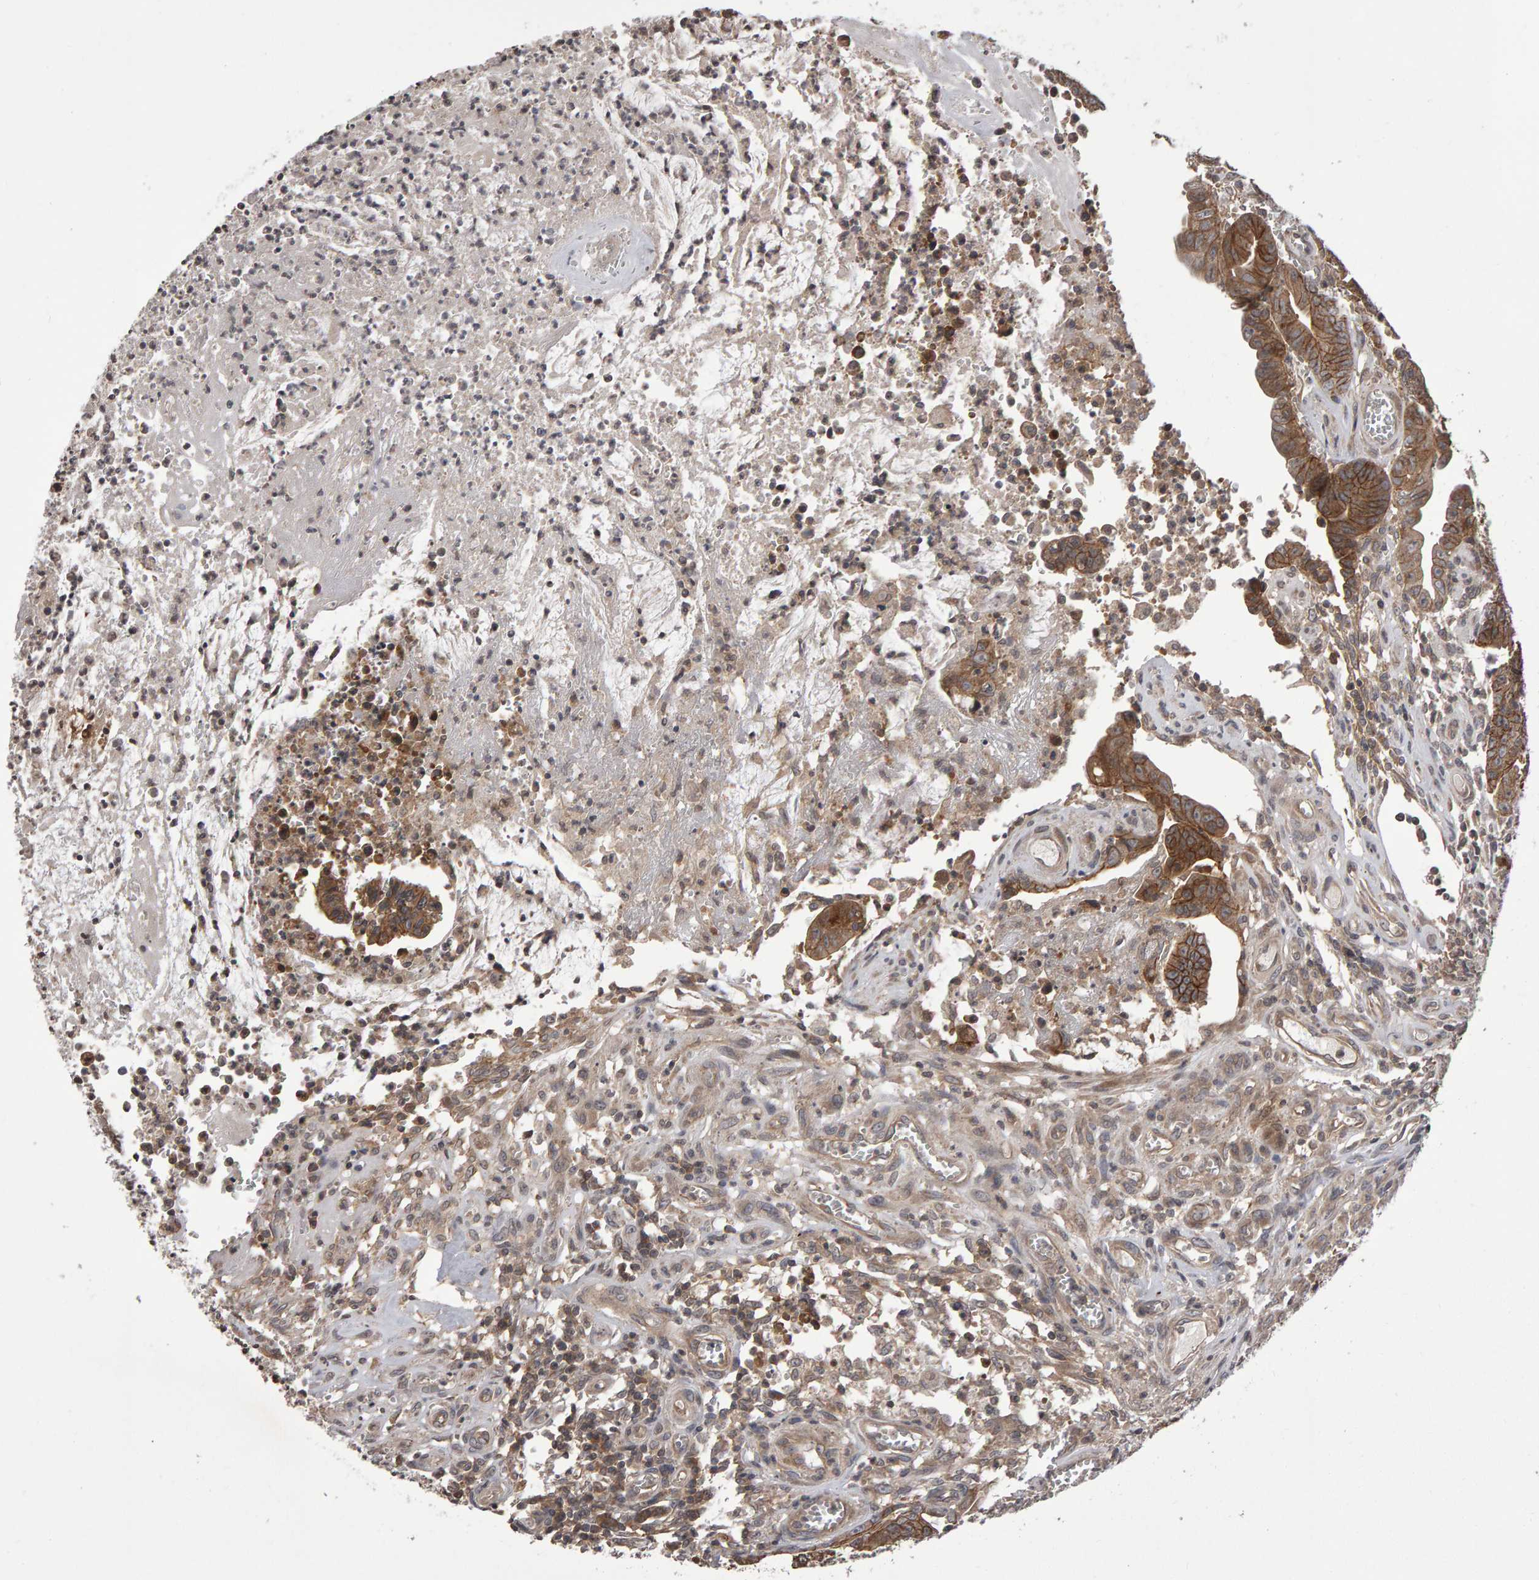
{"staining": {"intensity": "moderate", "quantity": ">75%", "location": "cytoplasmic/membranous"}, "tissue": "colorectal cancer", "cell_type": "Tumor cells", "image_type": "cancer", "snomed": [{"axis": "morphology", "description": "Adenocarcinoma, NOS"}, {"axis": "topography", "description": "Colon"}], "caption": "Moderate cytoplasmic/membranous expression for a protein is identified in about >75% of tumor cells of colorectal cancer using immunohistochemistry (IHC).", "gene": "SCRIB", "patient": {"sex": "male", "age": 45}}